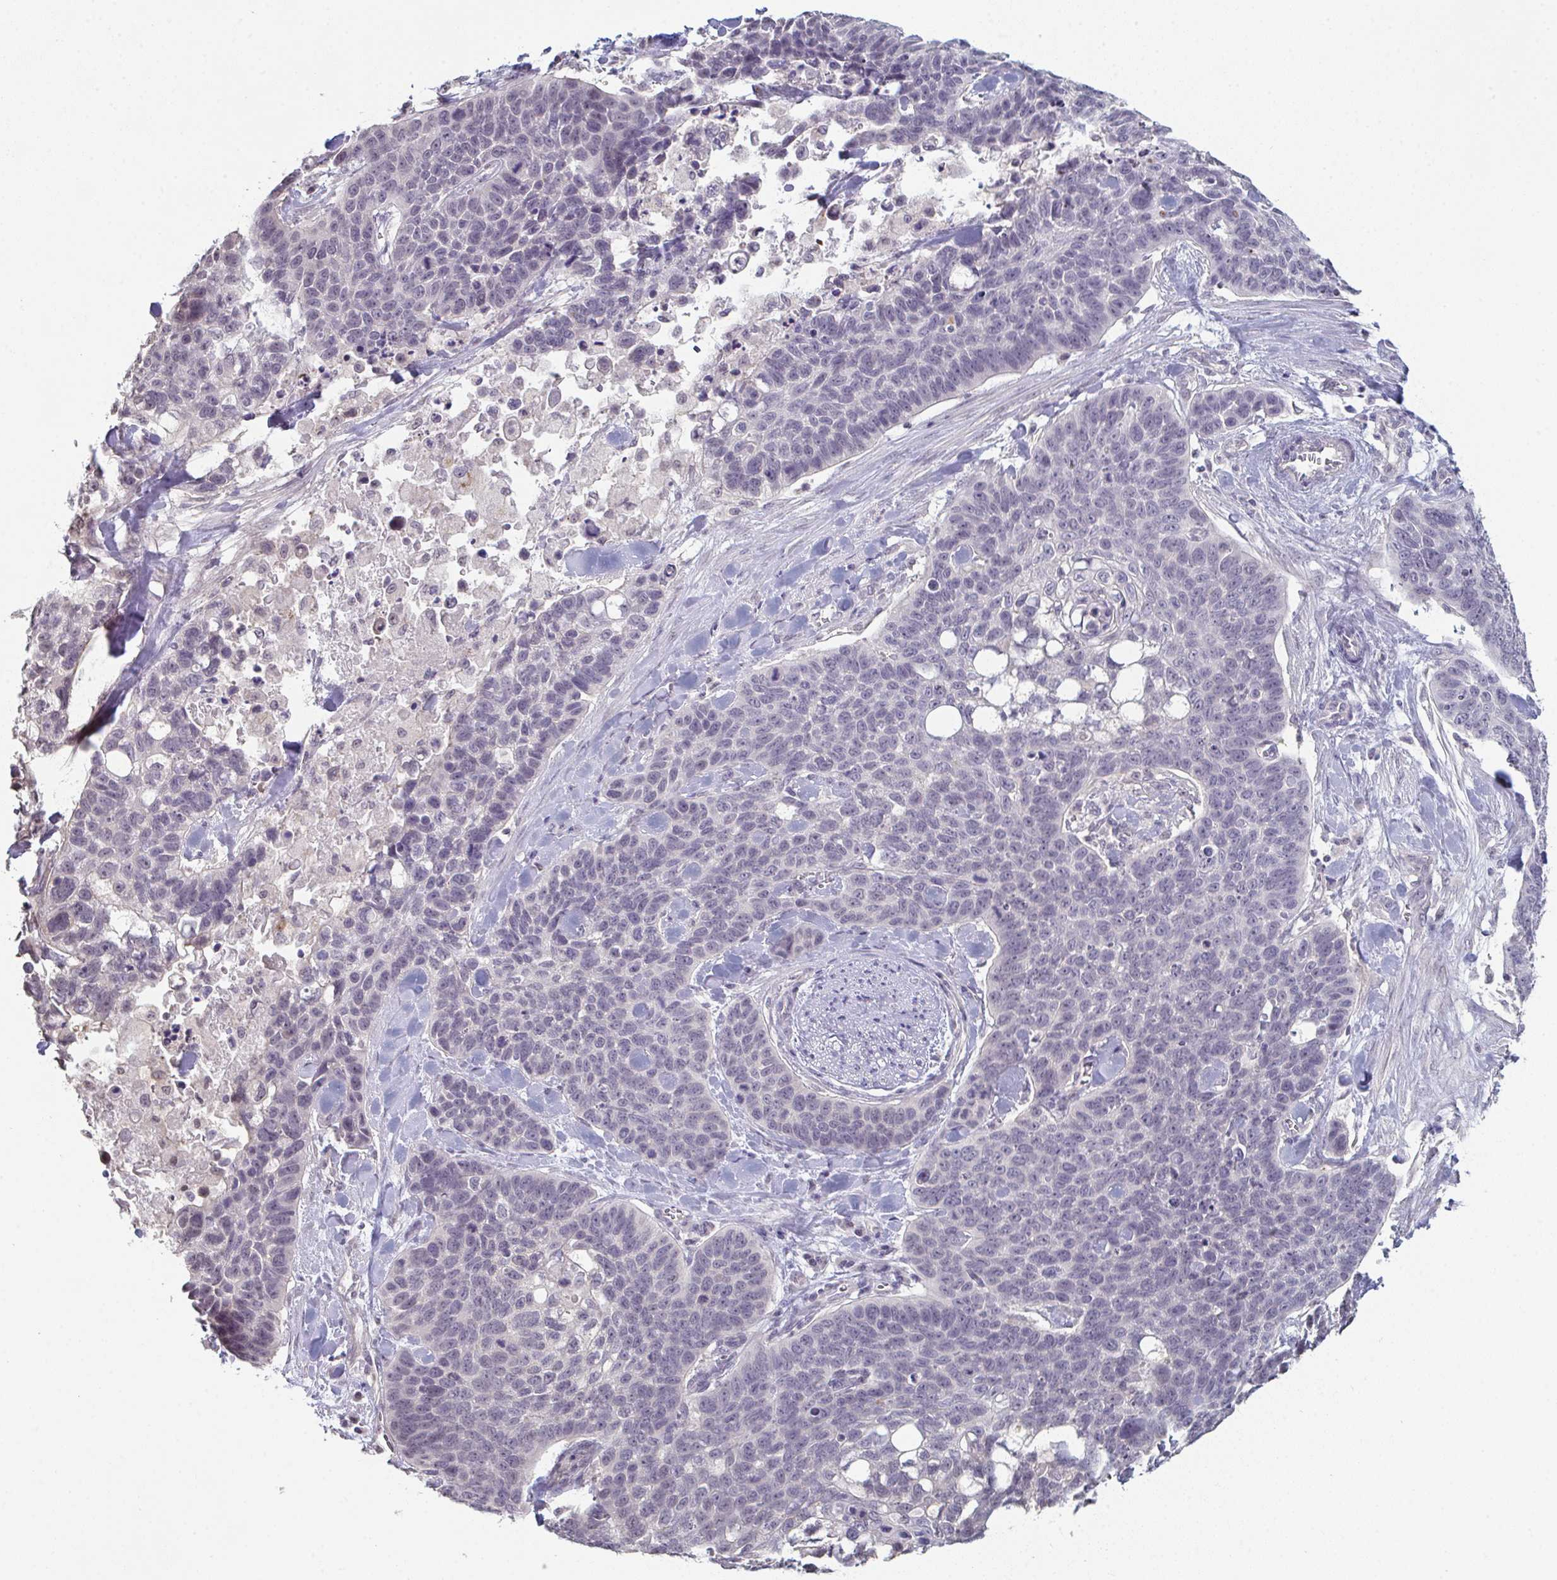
{"staining": {"intensity": "negative", "quantity": "none", "location": "none"}, "tissue": "lung cancer", "cell_type": "Tumor cells", "image_type": "cancer", "snomed": [{"axis": "morphology", "description": "Squamous cell carcinoma, NOS"}, {"axis": "topography", "description": "Lung"}], "caption": "Immunohistochemistry (IHC) micrograph of neoplastic tissue: human lung cancer stained with DAB (3,3'-diaminobenzidine) displays no significant protein expression in tumor cells. (DAB immunohistochemistry (IHC) visualized using brightfield microscopy, high magnification).", "gene": "ZNF214", "patient": {"sex": "male", "age": 62}}